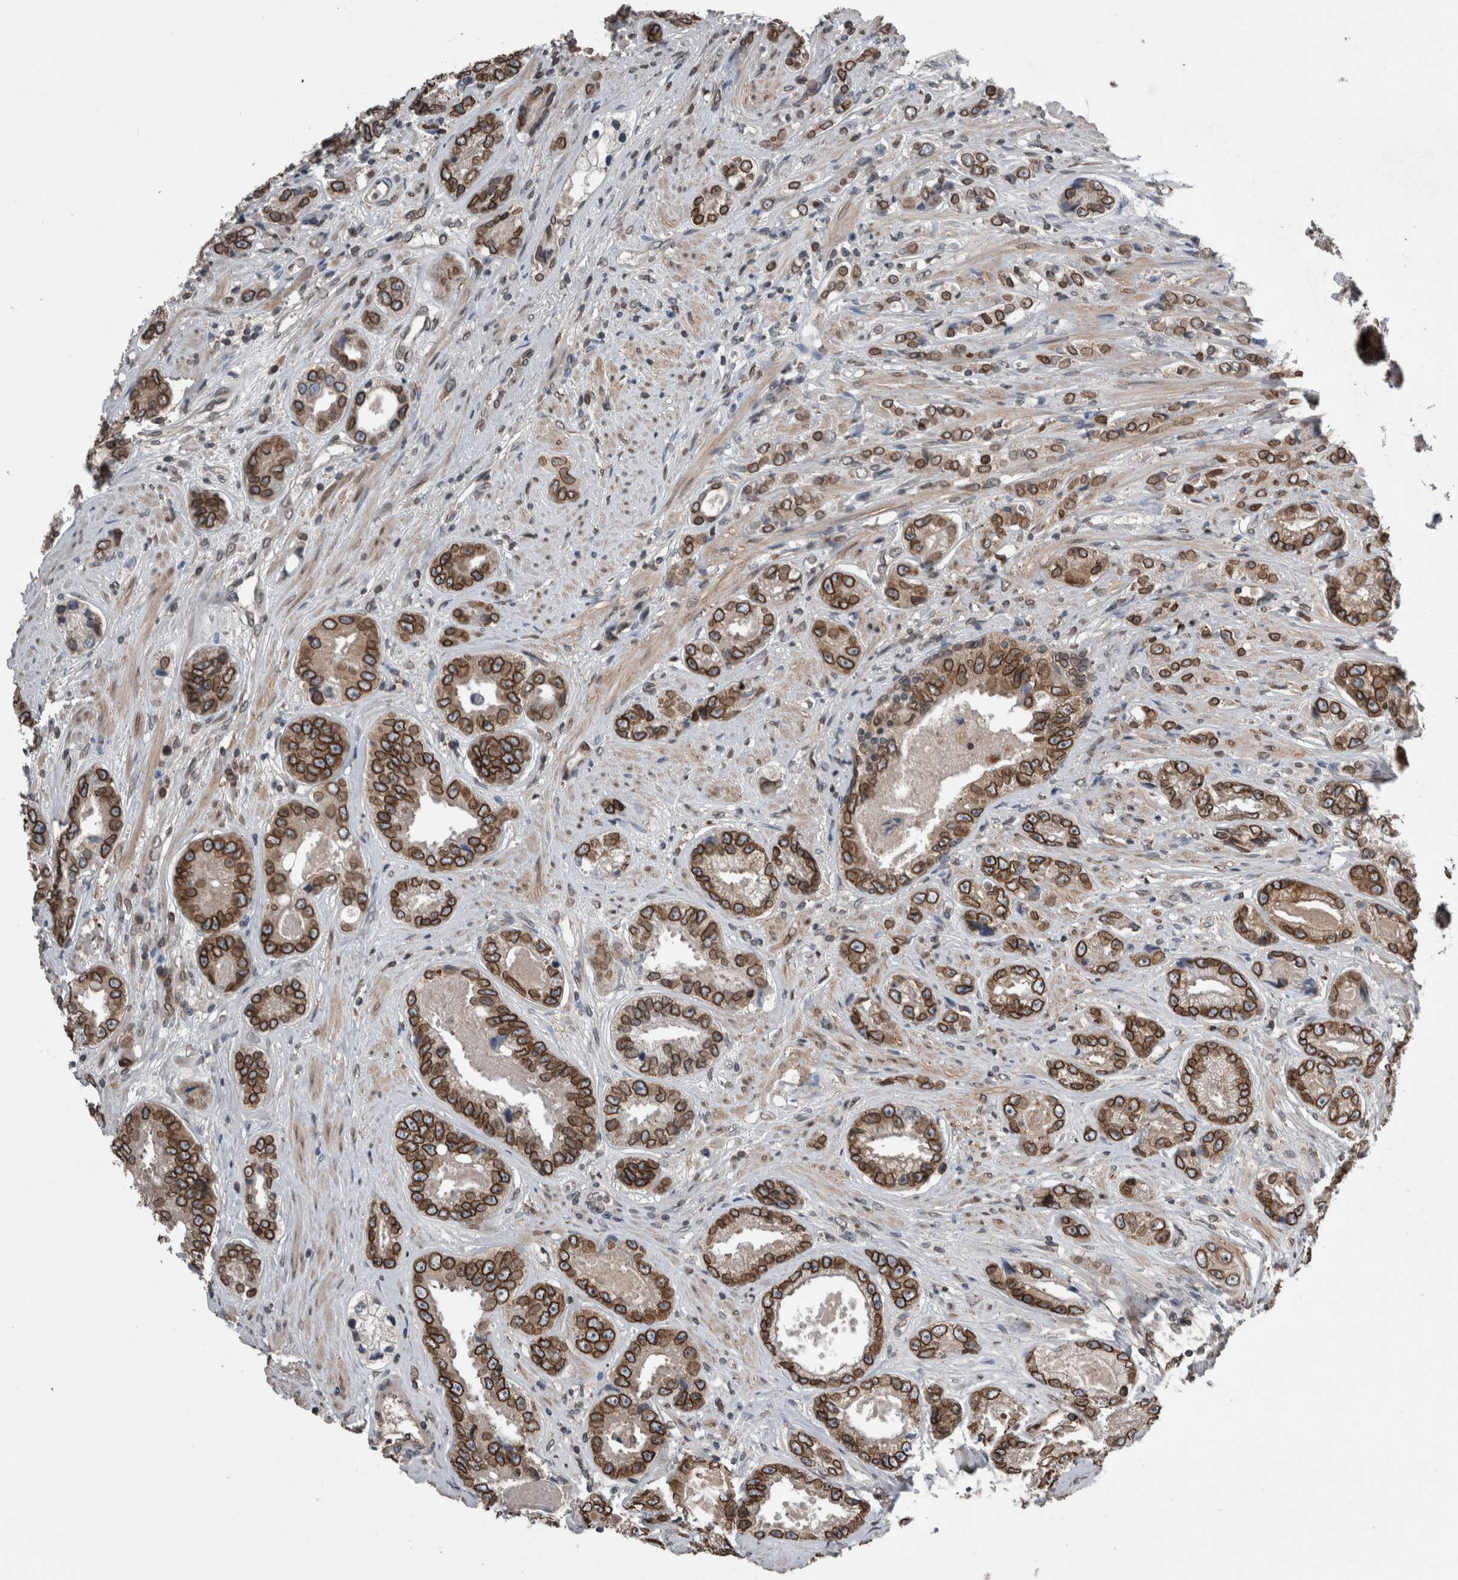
{"staining": {"intensity": "strong", "quantity": ">75%", "location": "cytoplasmic/membranous,nuclear"}, "tissue": "prostate cancer", "cell_type": "Tumor cells", "image_type": "cancer", "snomed": [{"axis": "morphology", "description": "Adenocarcinoma, High grade"}, {"axis": "topography", "description": "Prostate"}], "caption": "High-power microscopy captured an IHC photomicrograph of adenocarcinoma (high-grade) (prostate), revealing strong cytoplasmic/membranous and nuclear staining in approximately >75% of tumor cells. (Brightfield microscopy of DAB IHC at high magnification).", "gene": "RANBP2", "patient": {"sex": "male", "age": 61}}